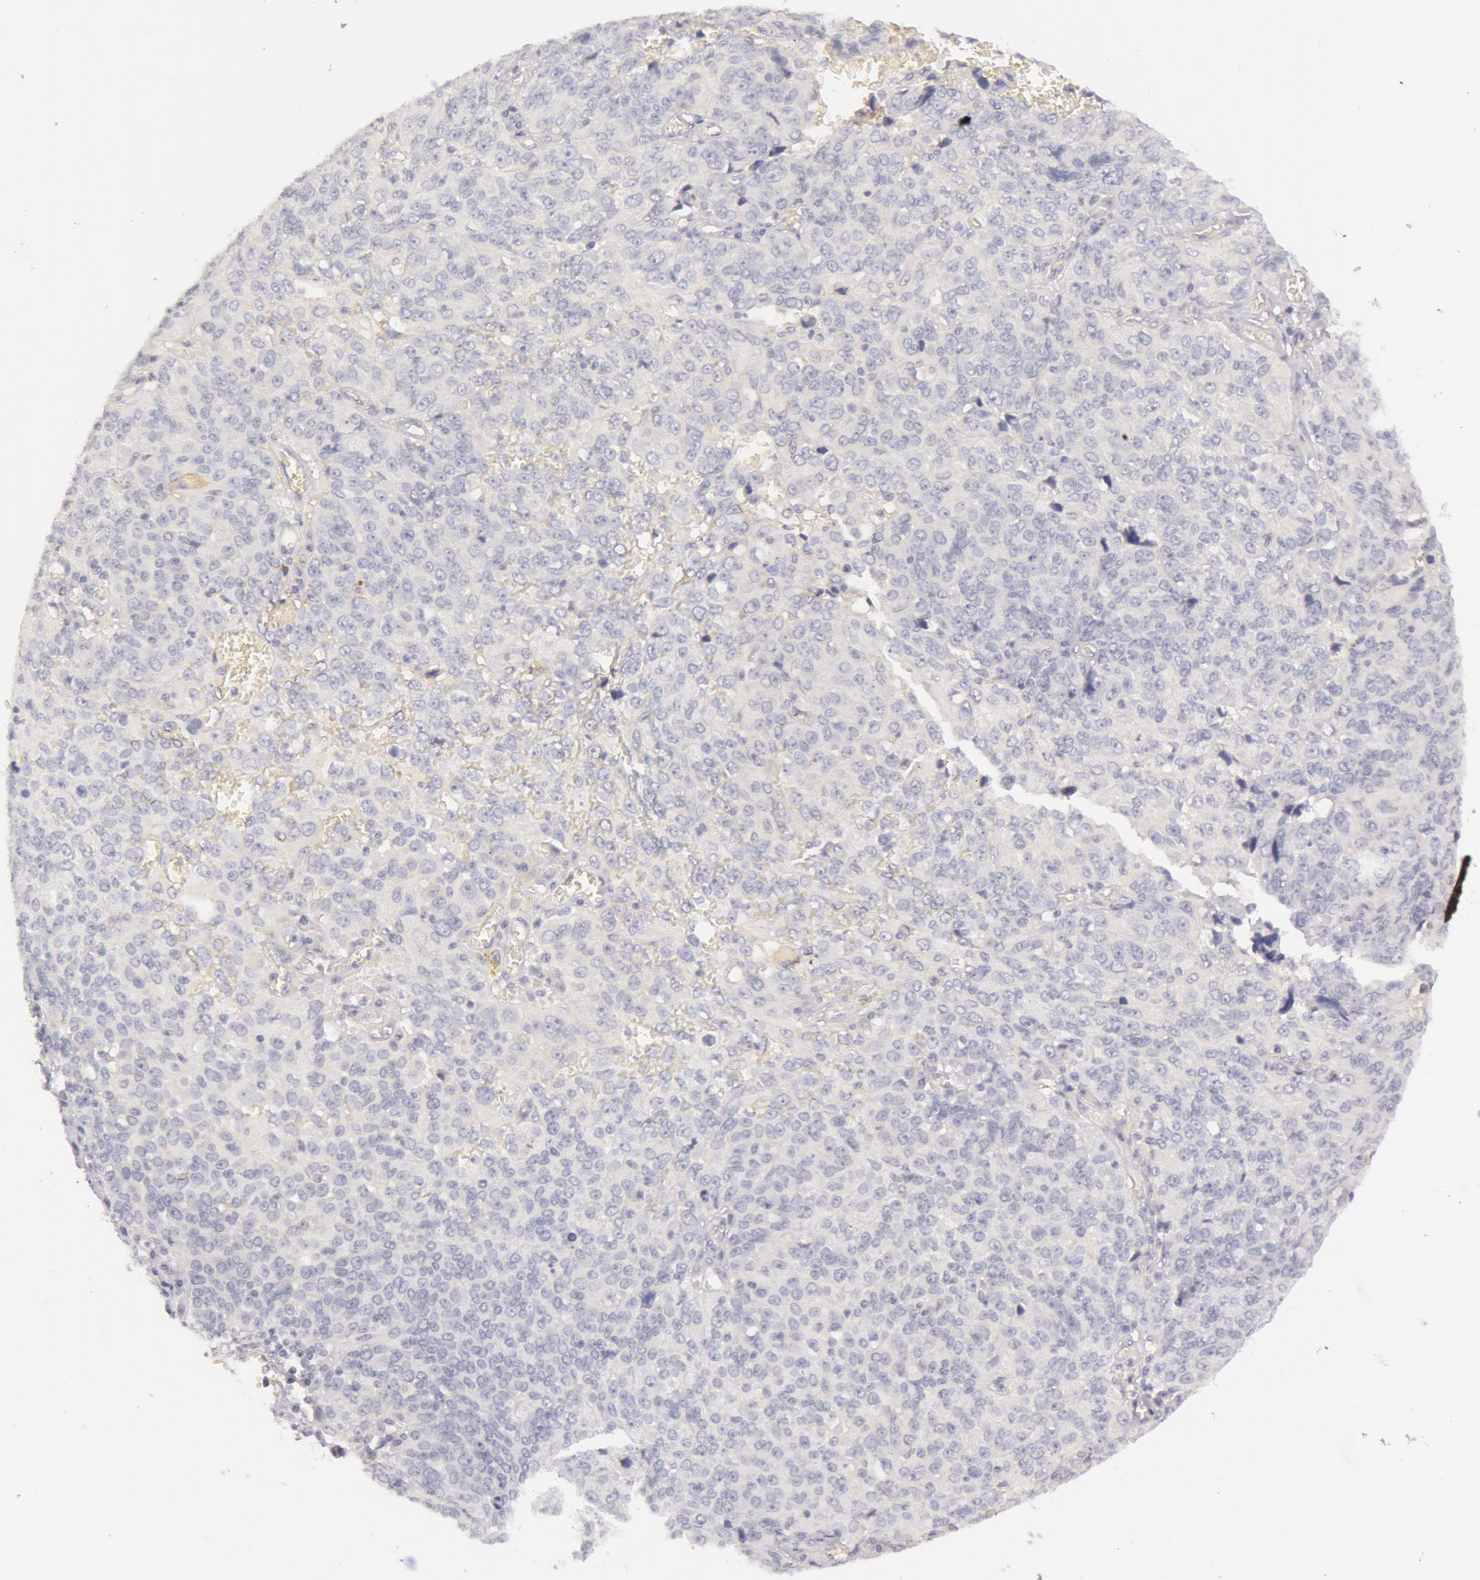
{"staining": {"intensity": "negative", "quantity": "none", "location": "none"}, "tissue": "ovarian cancer", "cell_type": "Tumor cells", "image_type": "cancer", "snomed": [{"axis": "morphology", "description": "Carcinoma, endometroid"}, {"axis": "topography", "description": "Ovary"}], "caption": "Ovarian endometroid carcinoma stained for a protein using immunohistochemistry shows no positivity tumor cells.", "gene": "RBMY1F", "patient": {"sex": "female", "age": 75}}